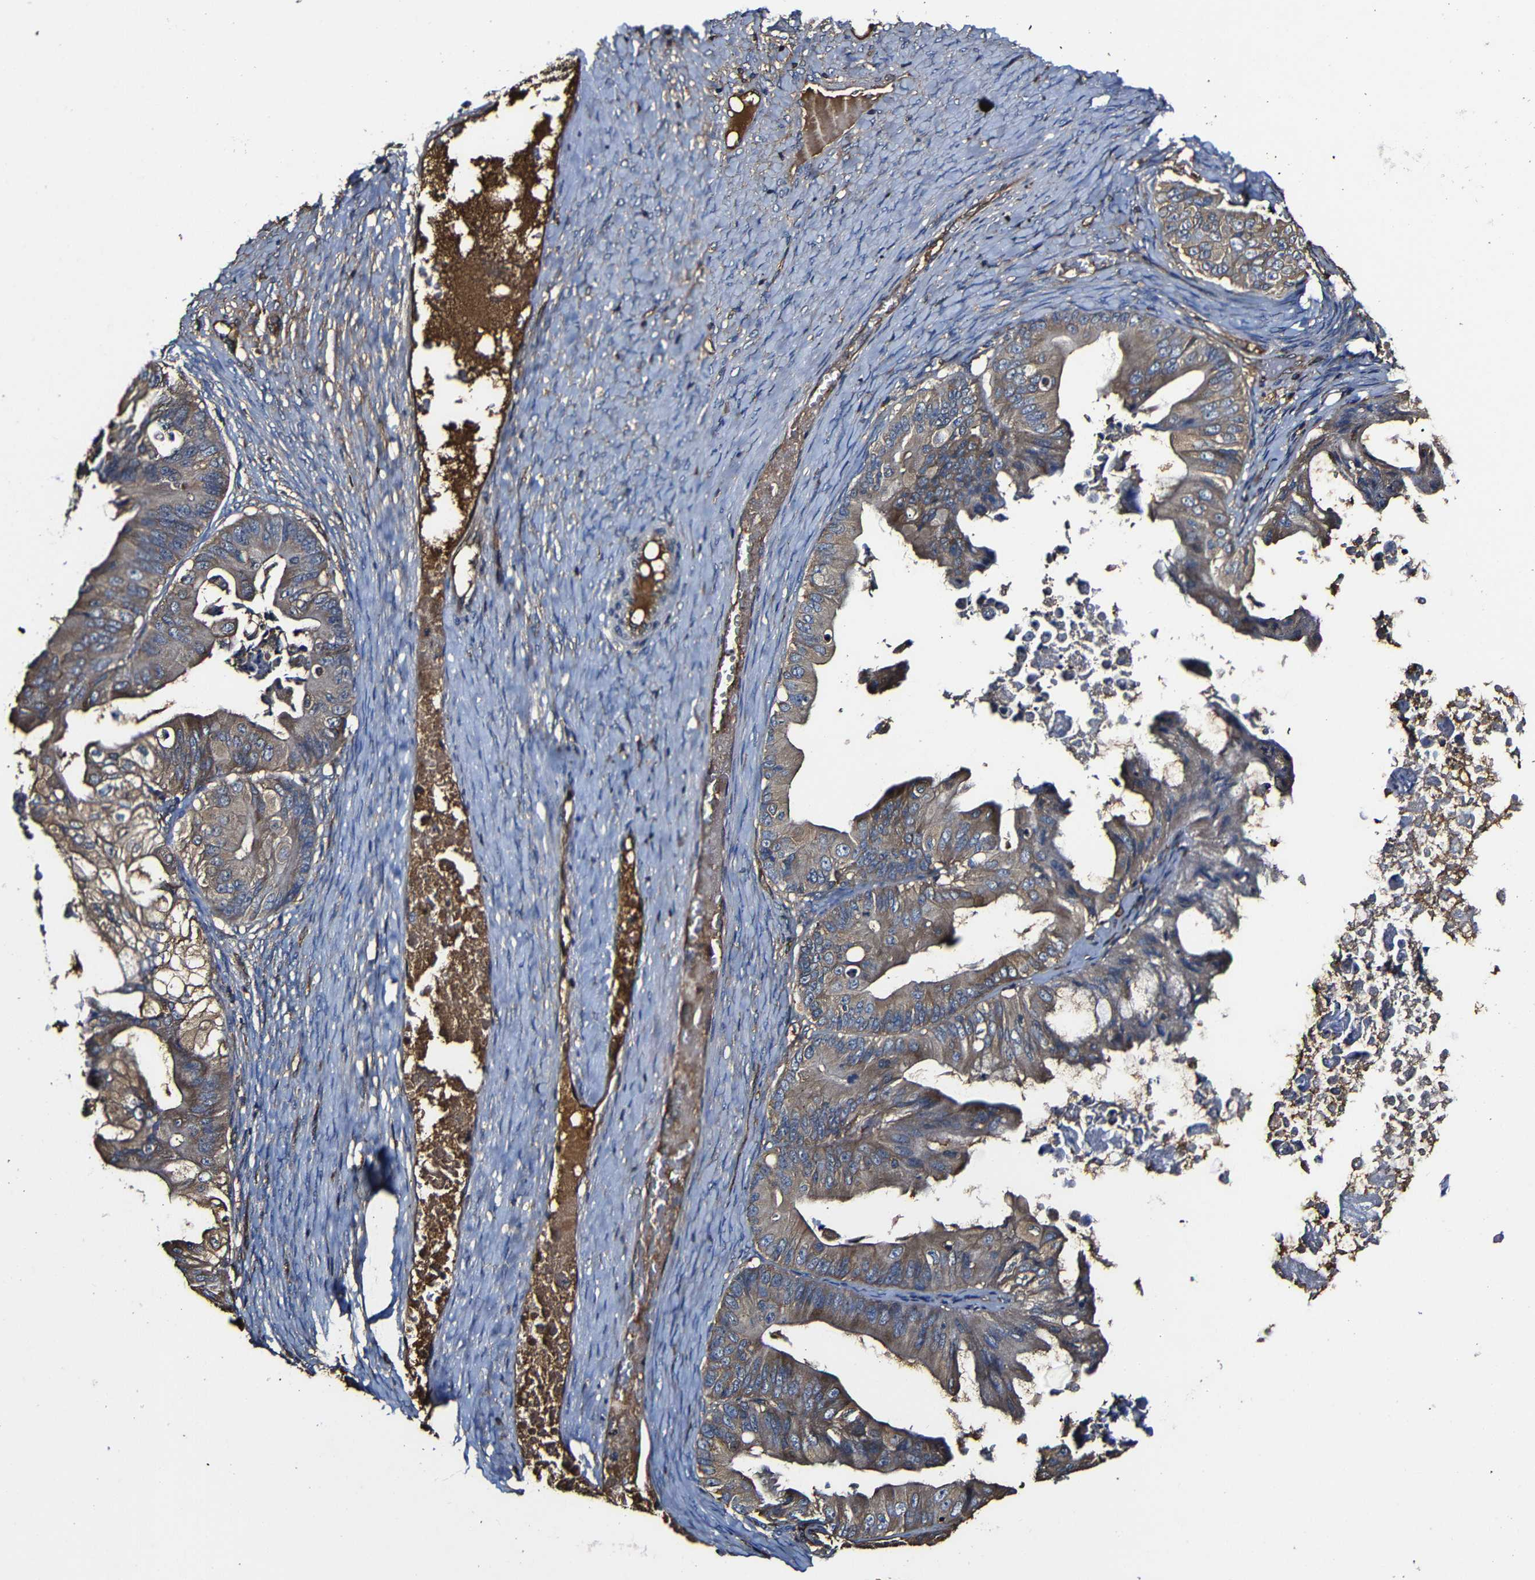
{"staining": {"intensity": "moderate", "quantity": ">75%", "location": "cytoplasmic/membranous"}, "tissue": "ovarian cancer", "cell_type": "Tumor cells", "image_type": "cancer", "snomed": [{"axis": "morphology", "description": "Cystadenocarcinoma, mucinous, NOS"}, {"axis": "topography", "description": "Ovary"}], "caption": "Ovarian cancer (mucinous cystadenocarcinoma) stained for a protein demonstrates moderate cytoplasmic/membranous positivity in tumor cells.", "gene": "MSN", "patient": {"sex": "female", "age": 37}}